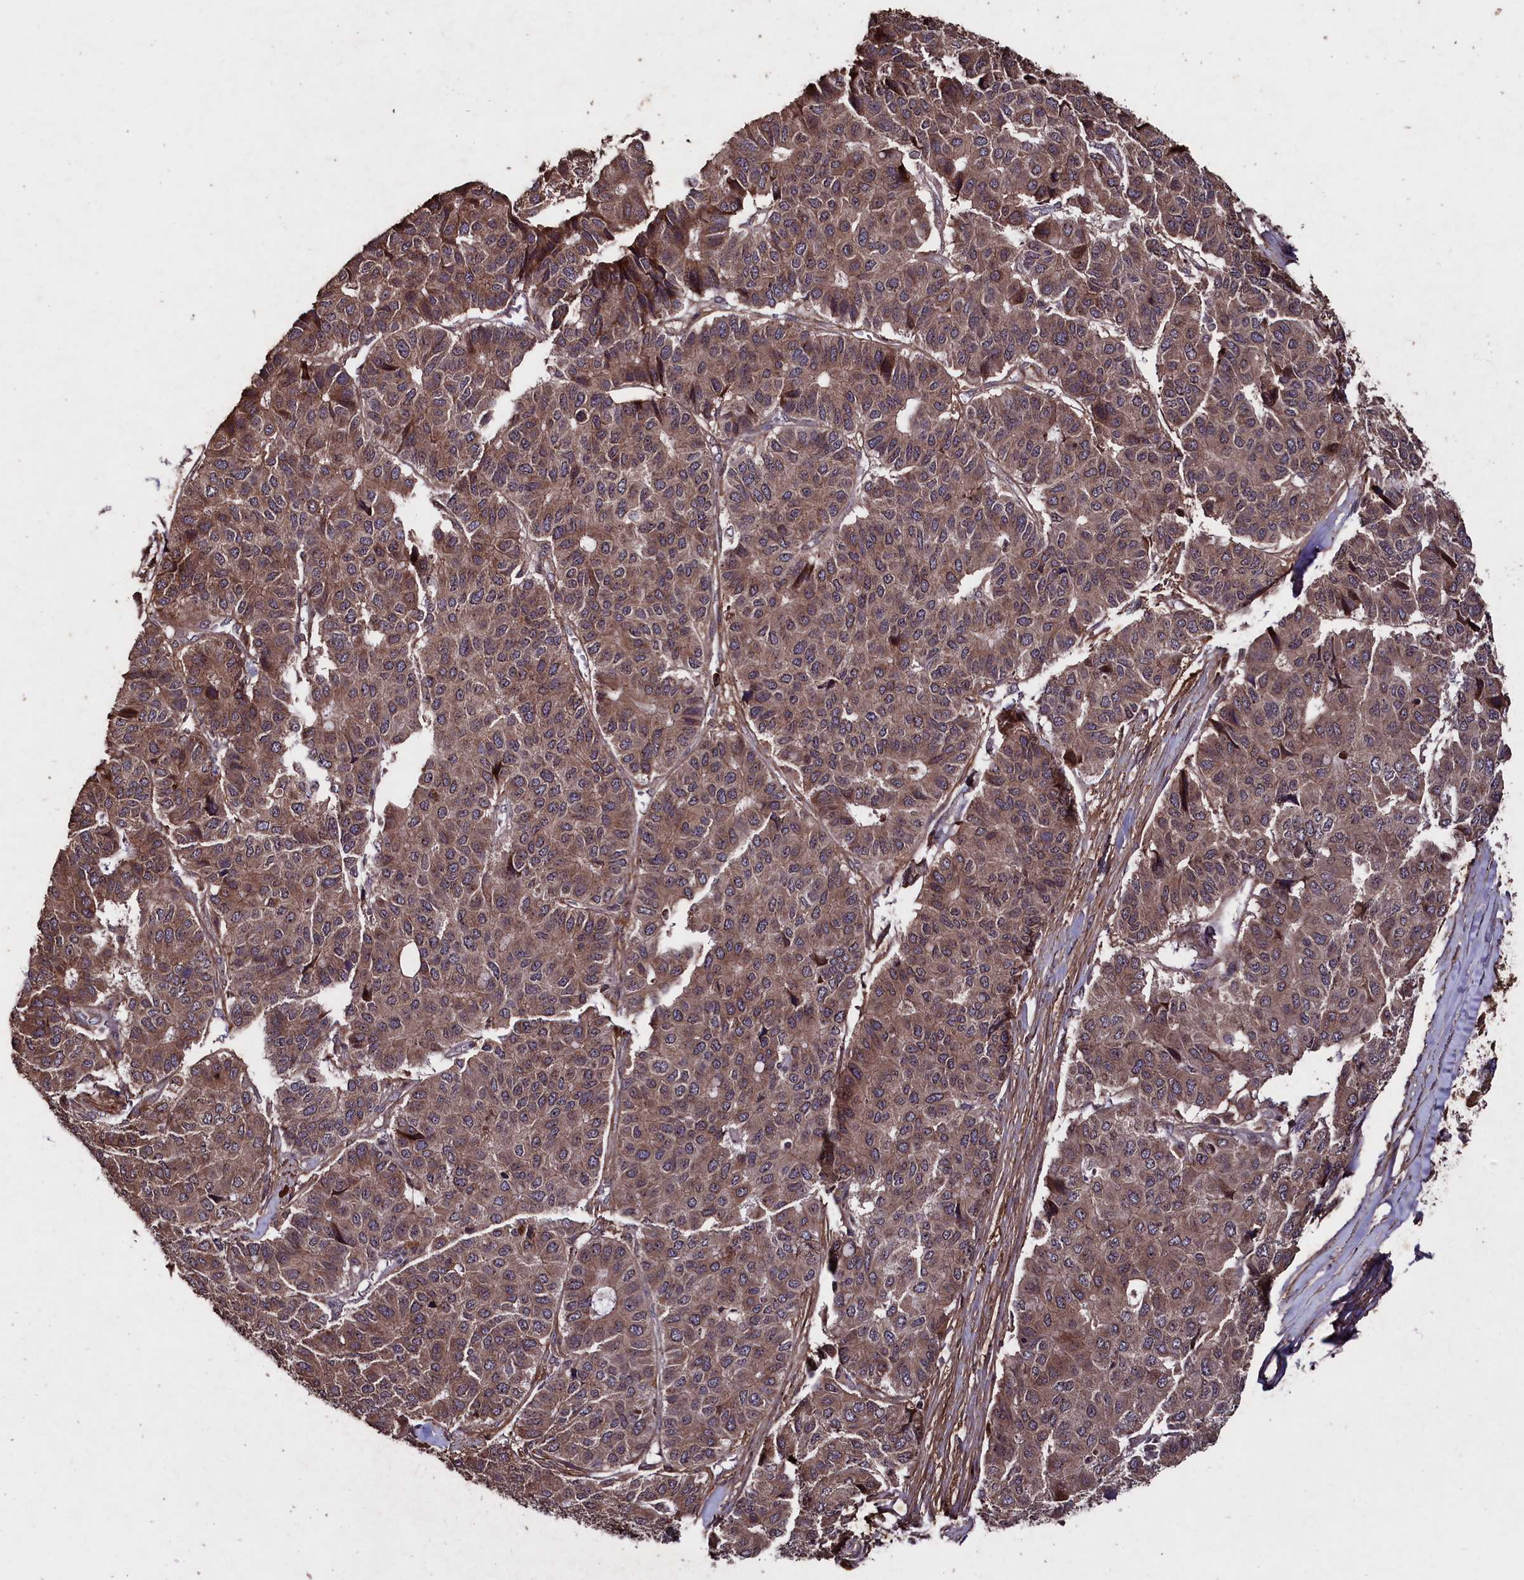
{"staining": {"intensity": "moderate", "quantity": ">75%", "location": "cytoplasmic/membranous"}, "tissue": "pancreatic cancer", "cell_type": "Tumor cells", "image_type": "cancer", "snomed": [{"axis": "morphology", "description": "Adenocarcinoma, NOS"}, {"axis": "topography", "description": "Pancreas"}], "caption": "Immunohistochemistry of pancreatic cancer reveals medium levels of moderate cytoplasmic/membranous staining in about >75% of tumor cells.", "gene": "MYO1H", "patient": {"sex": "male", "age": 50}}